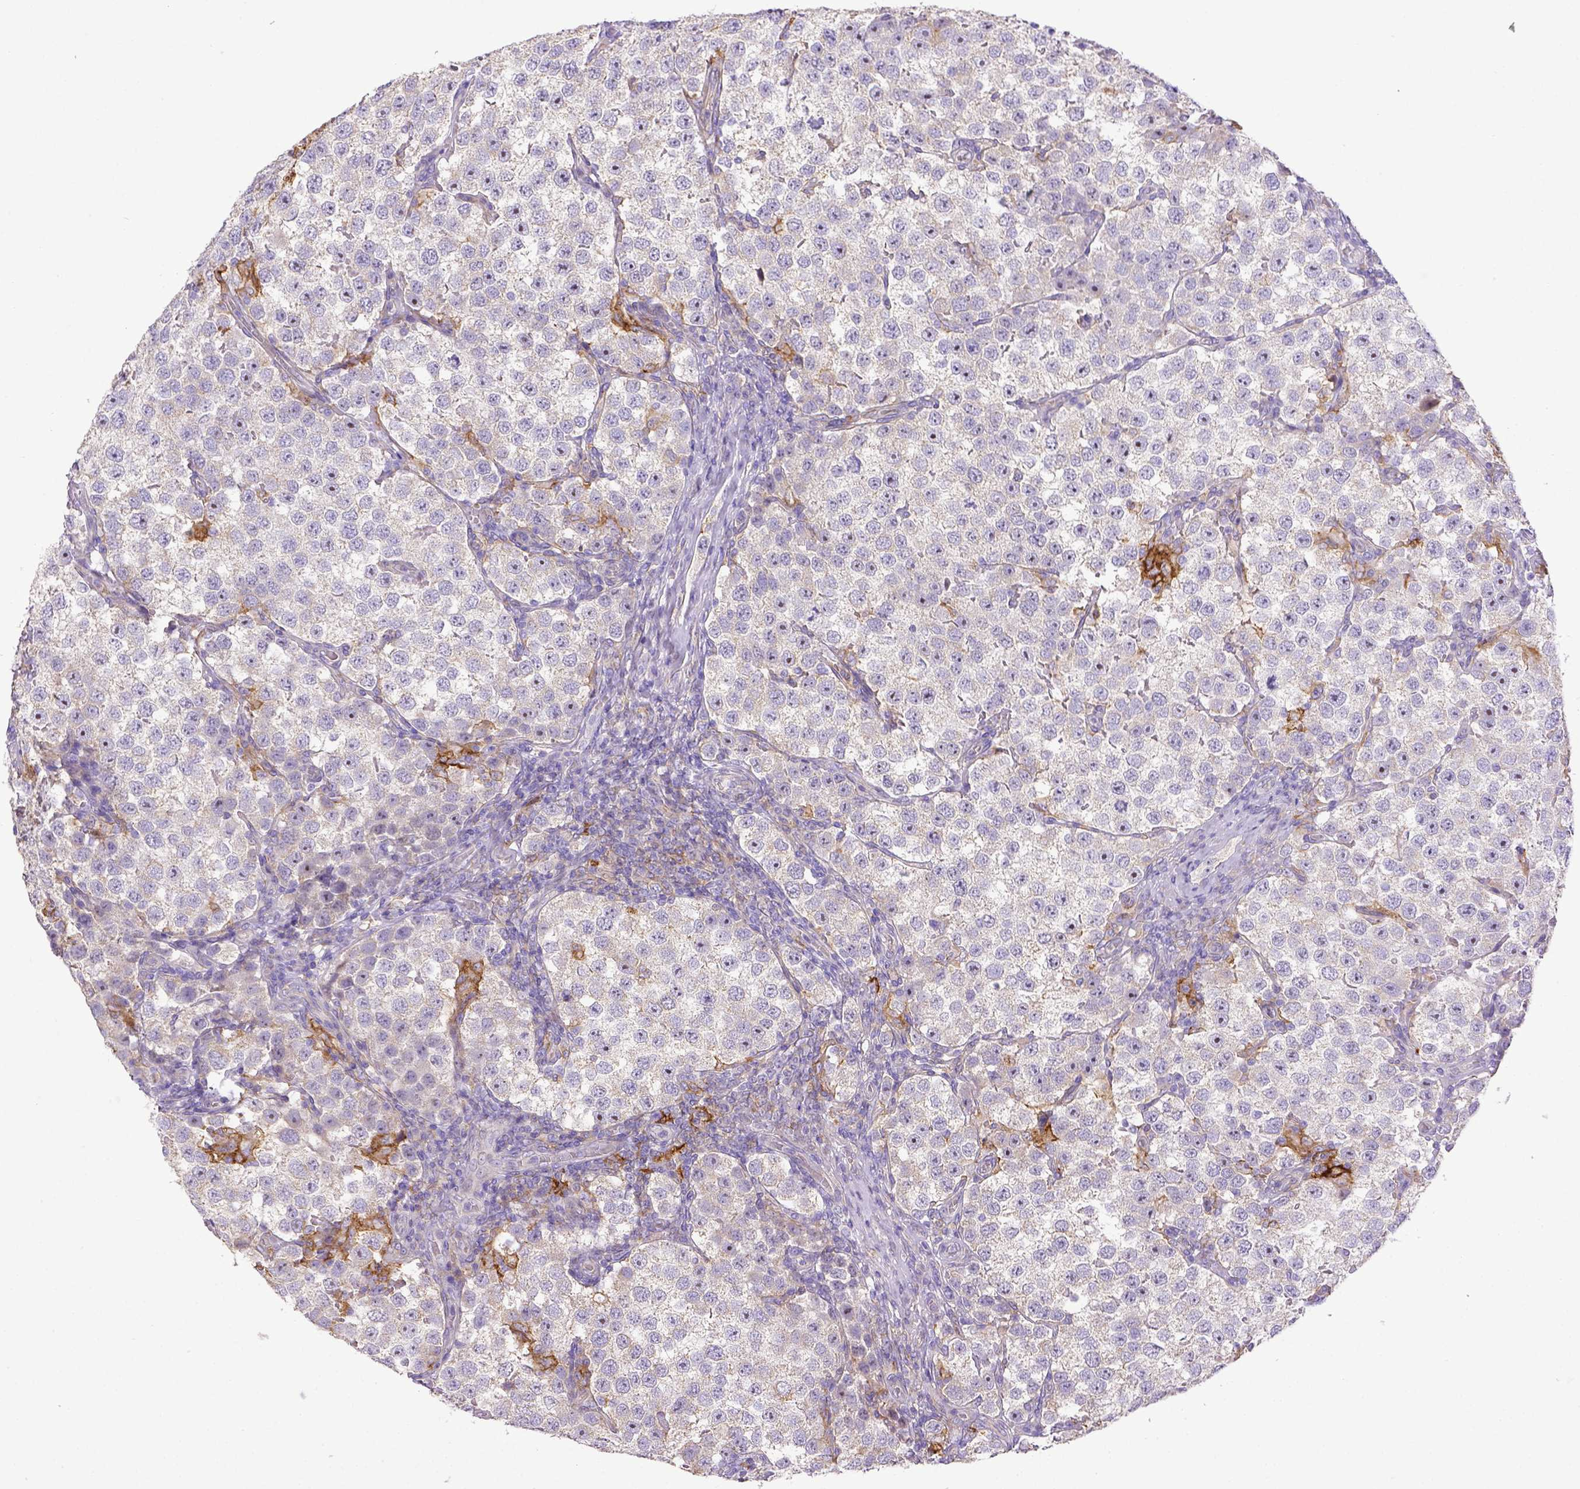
{"staining": {"intensity": "negative", "quantity": "none", "location": "none"}, "tissue": "testis cancer", "cell_type": "Tumor cells", "image_type": "cancer", "snomed": [{"axis": "morphology", "description": "Seminoma, NOS"}, {"axis": "topography", "description": "Testis"}], "caption": "This is an immunohistochemistry (IHC) micrograph of human testis cancer (seminoma). There is no positivity in tumor cells.", "gene": "CD40", "patient": {"sex": "male", "age": 37}}